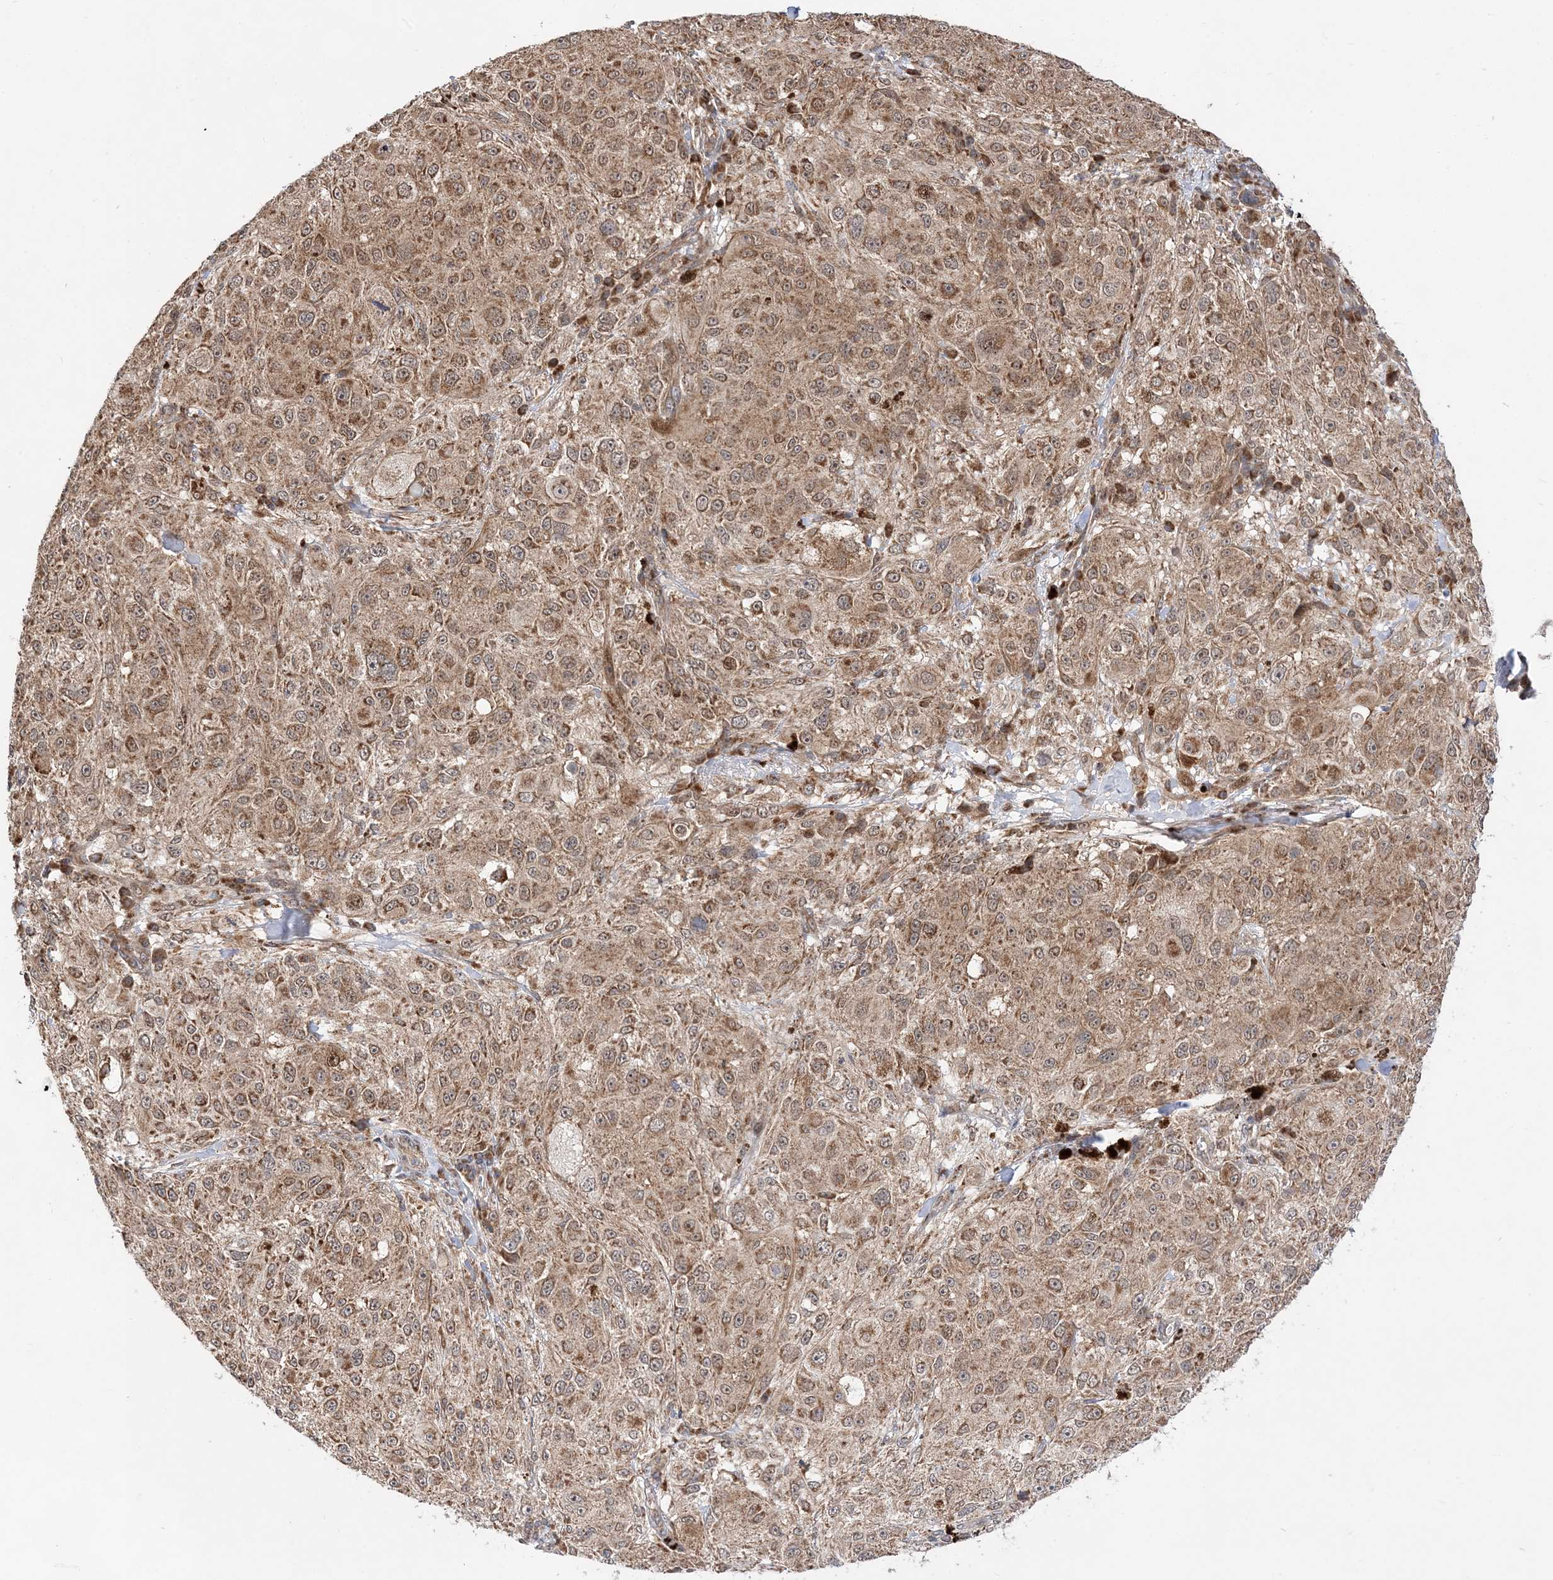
{"staining": {"intensity": "moderate", "quantity": ">75%", "location": "cytoplasmic/membranous"}, "tissue": "melanoma", "cell_type": "Tumor cells", "image_type": "cancer", "snomed": [{"axis": "morphology", "description": "Necrosis, NOS"}, {"axis": "morphology", "description": "Malignant melanoma, NOS"}, {"axis": "topography", "description": "Skin"}], "caption": "Protein expression analysis of malignant melanoma demonstrates moderate cytoplasmic/membranous positivity in approximately >75% of tumor cells.", "gene": "DALRD3", "patient": {"sex": "female", "age": 87}}